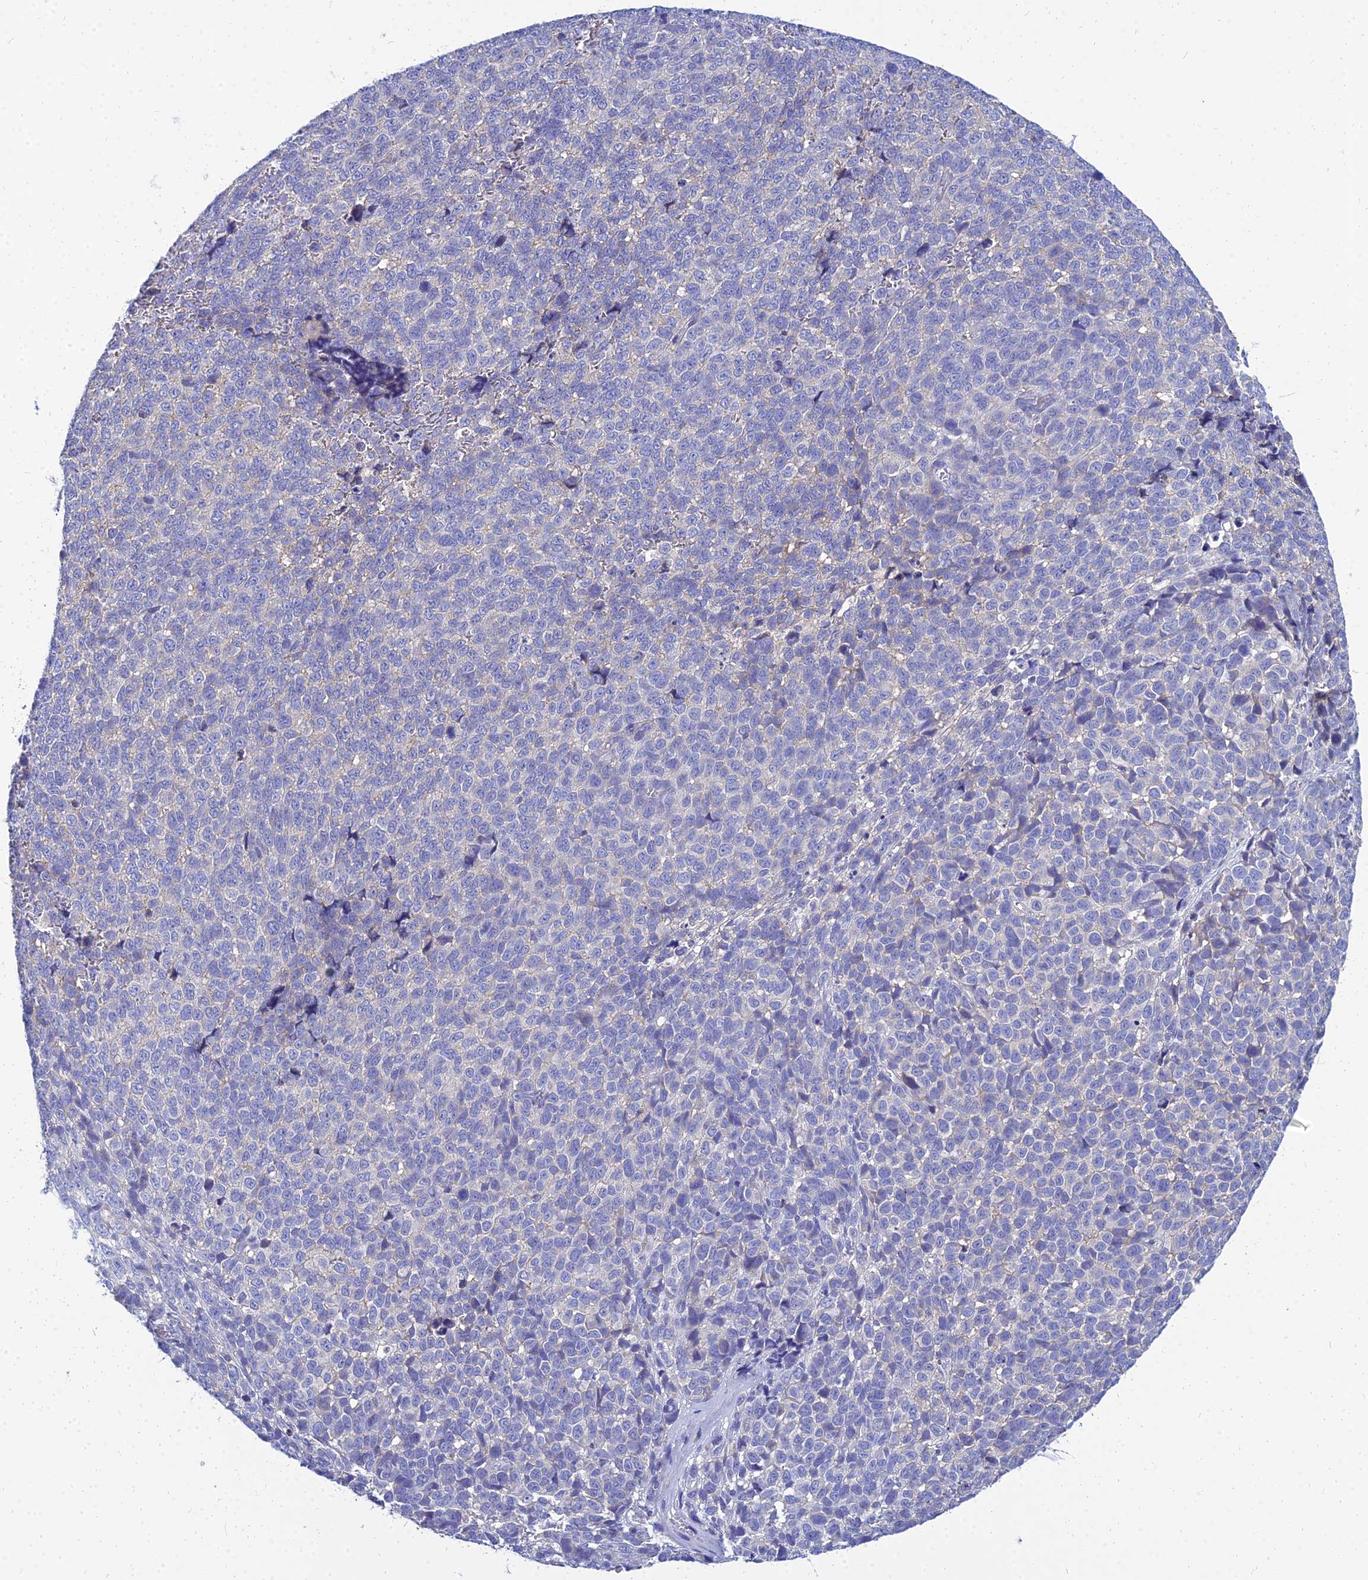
{"staining": {"intensity": "negative", "quantity": "none", "location": "none"}, "tissue": "melanoma", "cell_type": "Tumor cells", "image_type": "cancer", "snomed": [{"axis": "morphology", "description": "Malignant melanoma, NOS"}, {"axis": "topography", "description": "Nose, NOS"}], "caption": "High magnification brightfield microscopy of melanoma stained with DAB (brown) and counterstained with hematoxylin (blue): tumor cells show no significant expression. (IHC, brightfield microscopy, high magnification).", "gene": "NPY", "patient": {"sex": "female", "age": 48}}